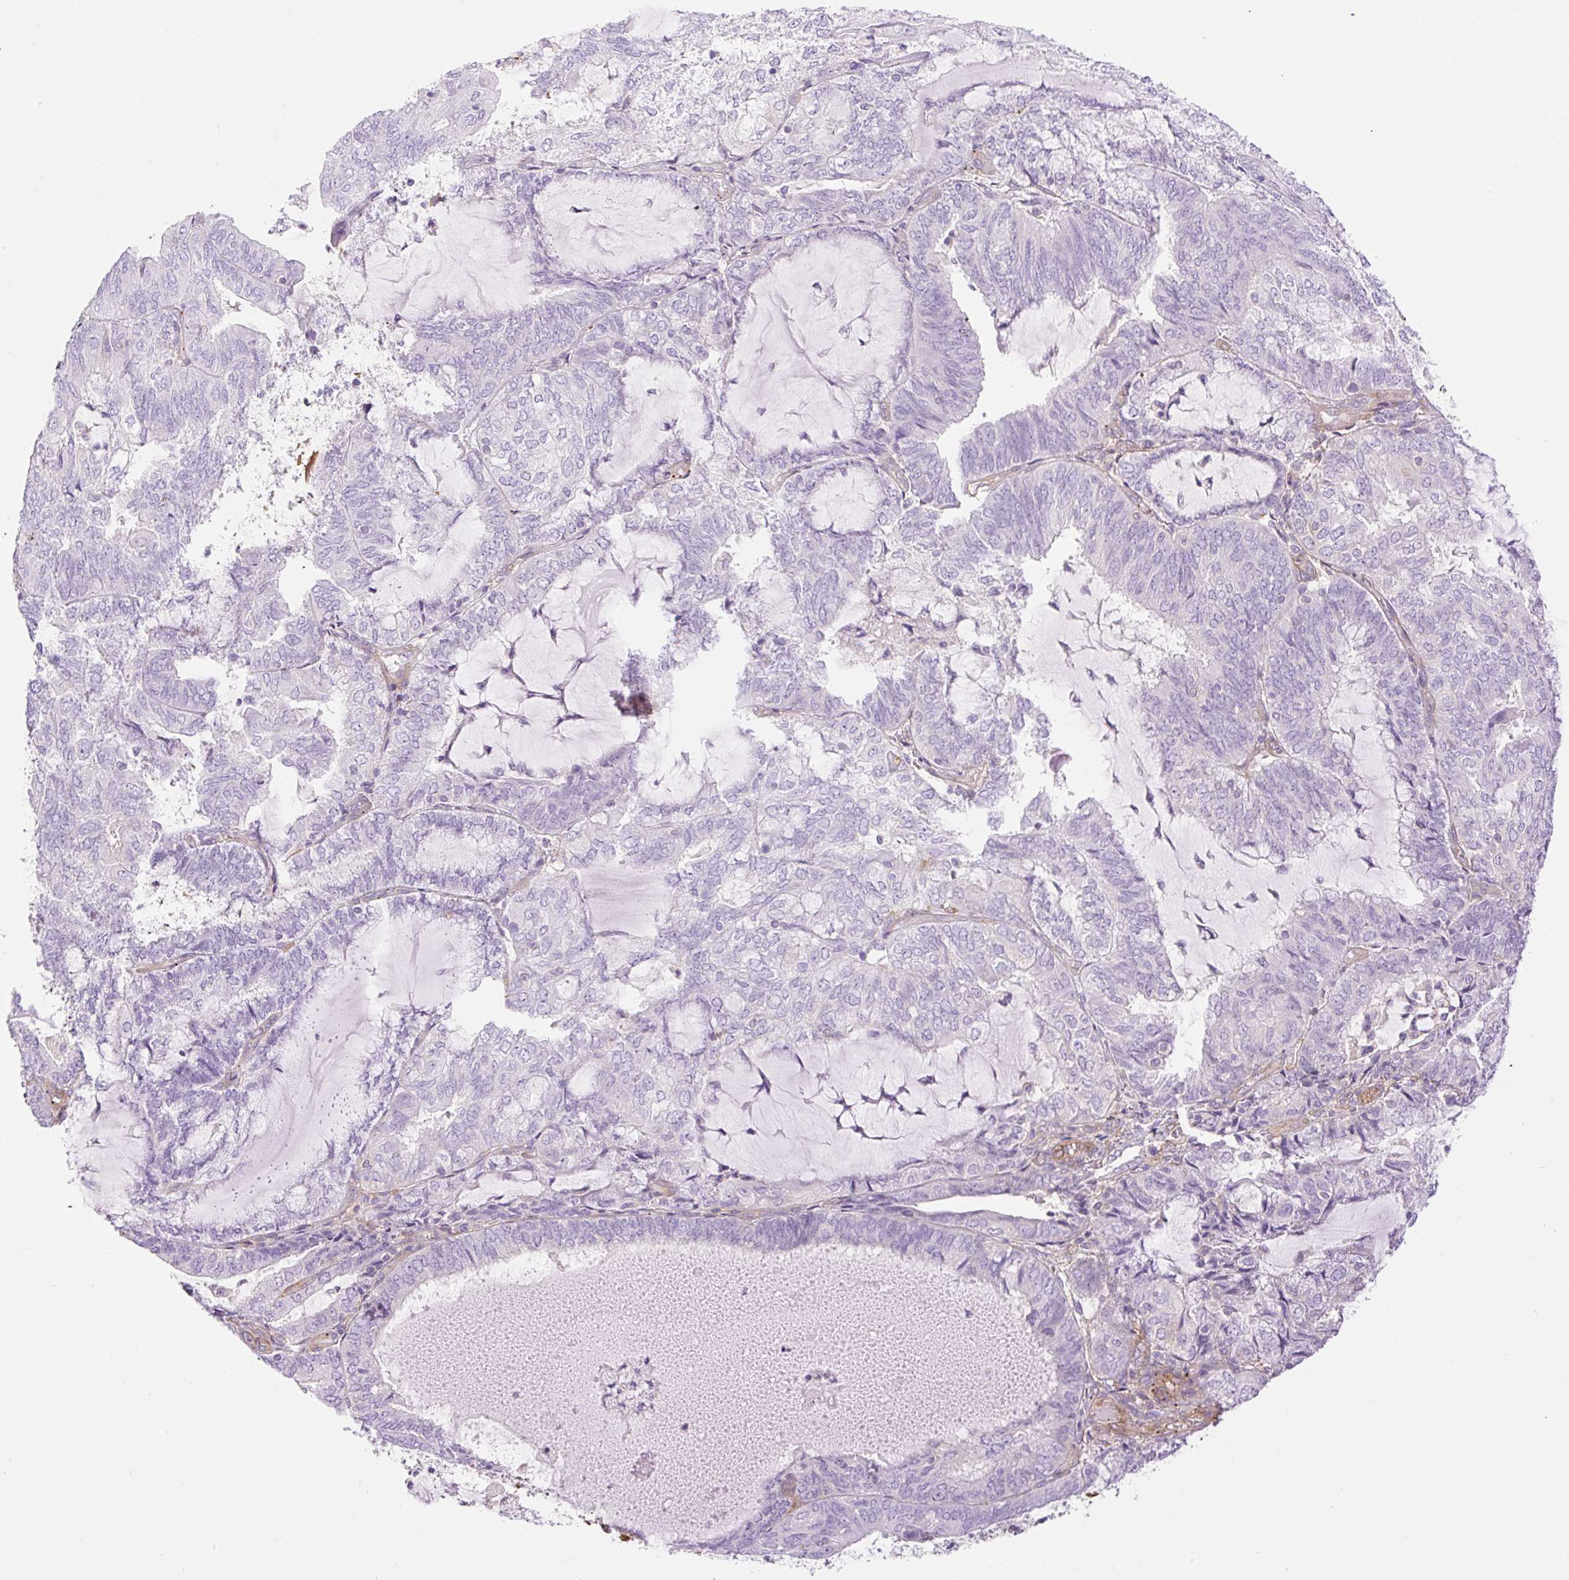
{"staining": {"intensity": "negative", "quantity": "none", "location": "none"}, "tissue": "endometrial cancer", "cell_type": "Tumor cells", "image_type": "cancer", "snomed": [{"axis": "morphology", "description": "Adenocarcinoma, NOS"}, {"axis": "topography", "description": "Endometrium"}], "caption": "Image shows no protein positivity in tumor cells of endometrial cancer (adenocarcinoma) tissue.", "gene": "EHD3", "patient": {"sex": "female", "age": 81}}